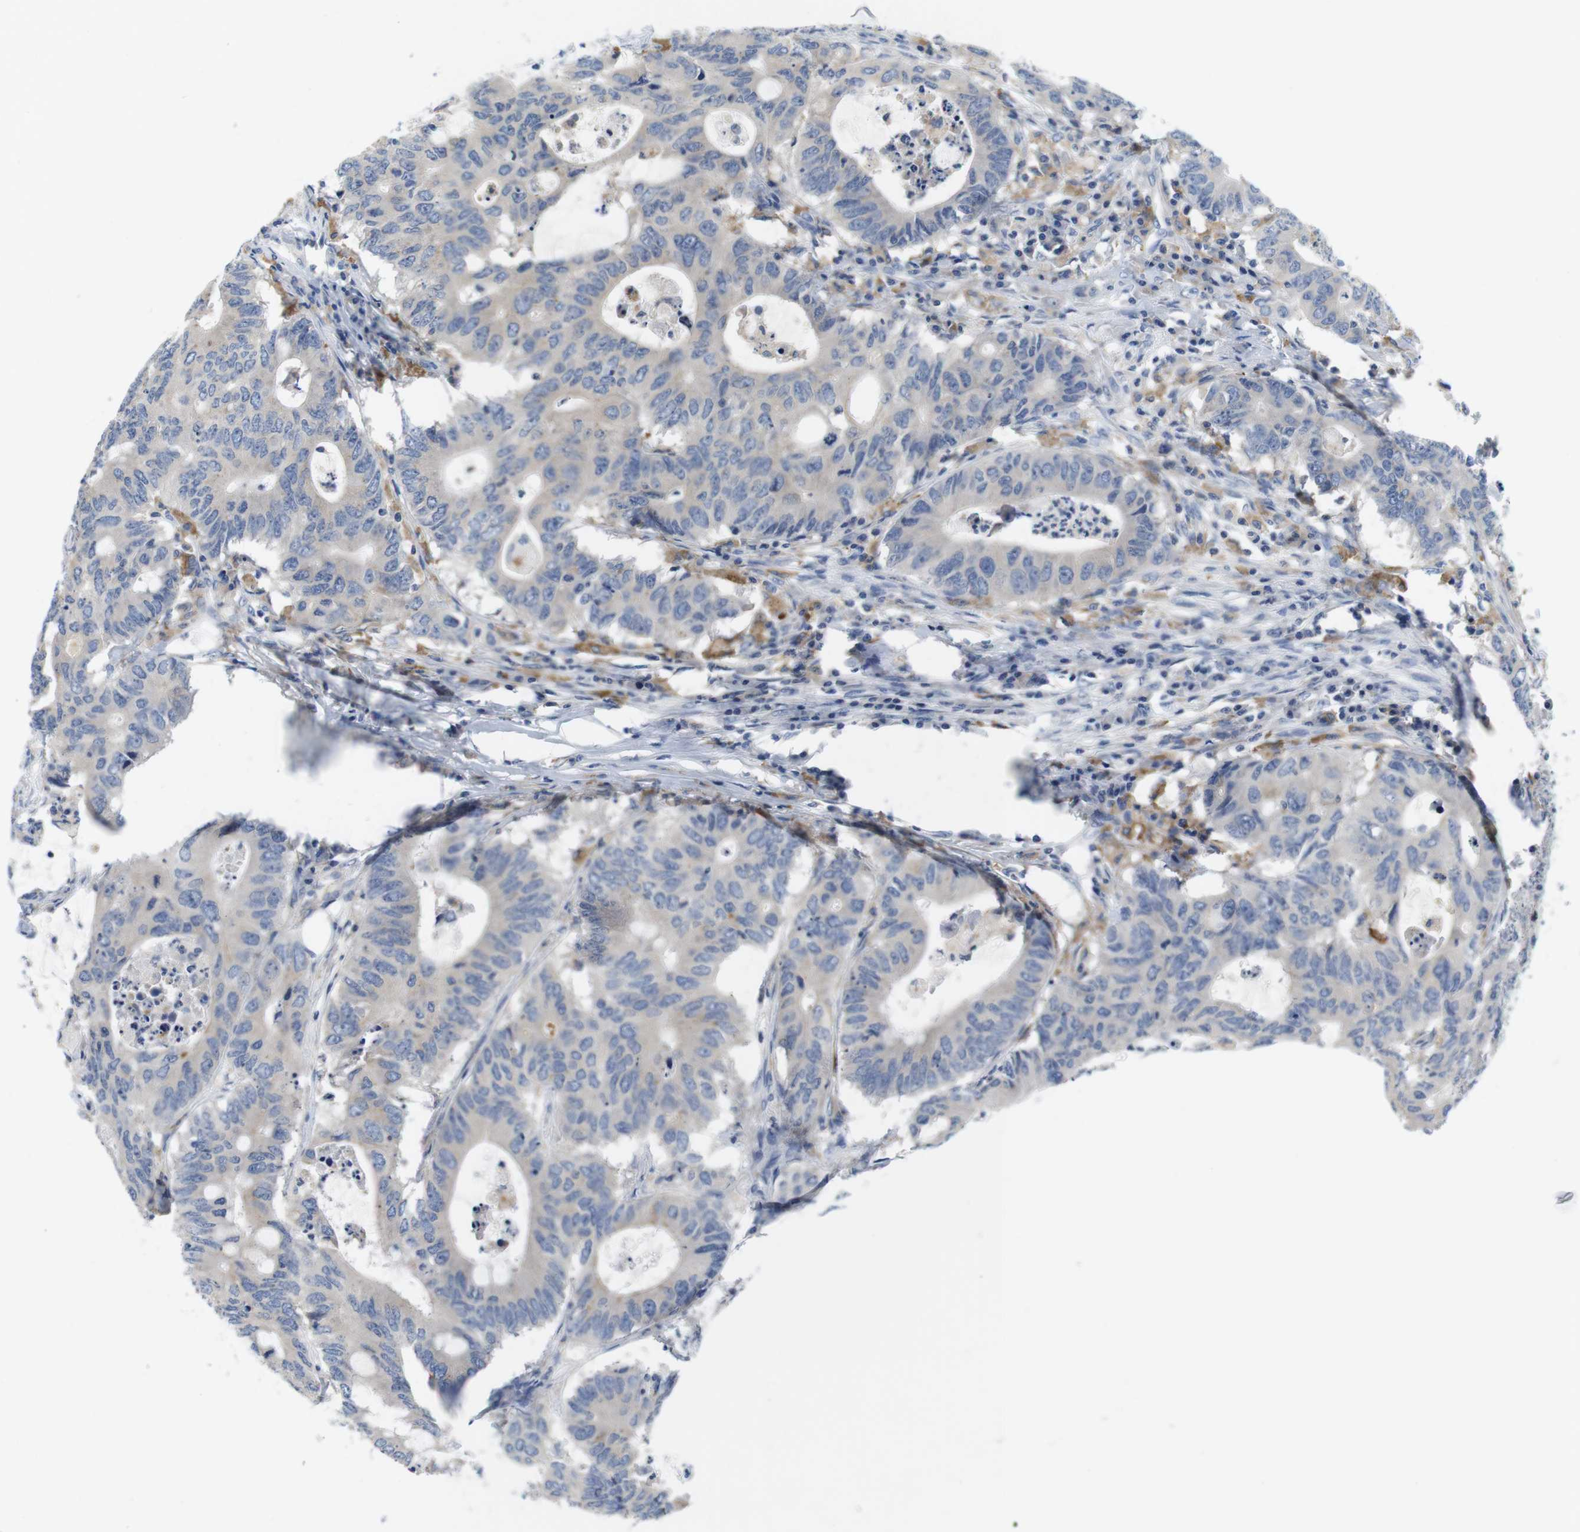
{"staining": {"intensity": "negative", "quantity": "none", "location": "none"}, "tissue": "colorectal cancer", "cell_type": "Tumor cells", "image_type": "cancer", "snomed": [{"axis": "morphology", "description": "Adenocarcinoma, NOS"}, {"axis": "topography", "description": "Colon"}], "caption": "Histopathology image shows no protein expression in tumor cells of colorectal adenocarcinoma tissue.", "gene": "CNGA2", "patient": {"sex": "male", "age": 71}}